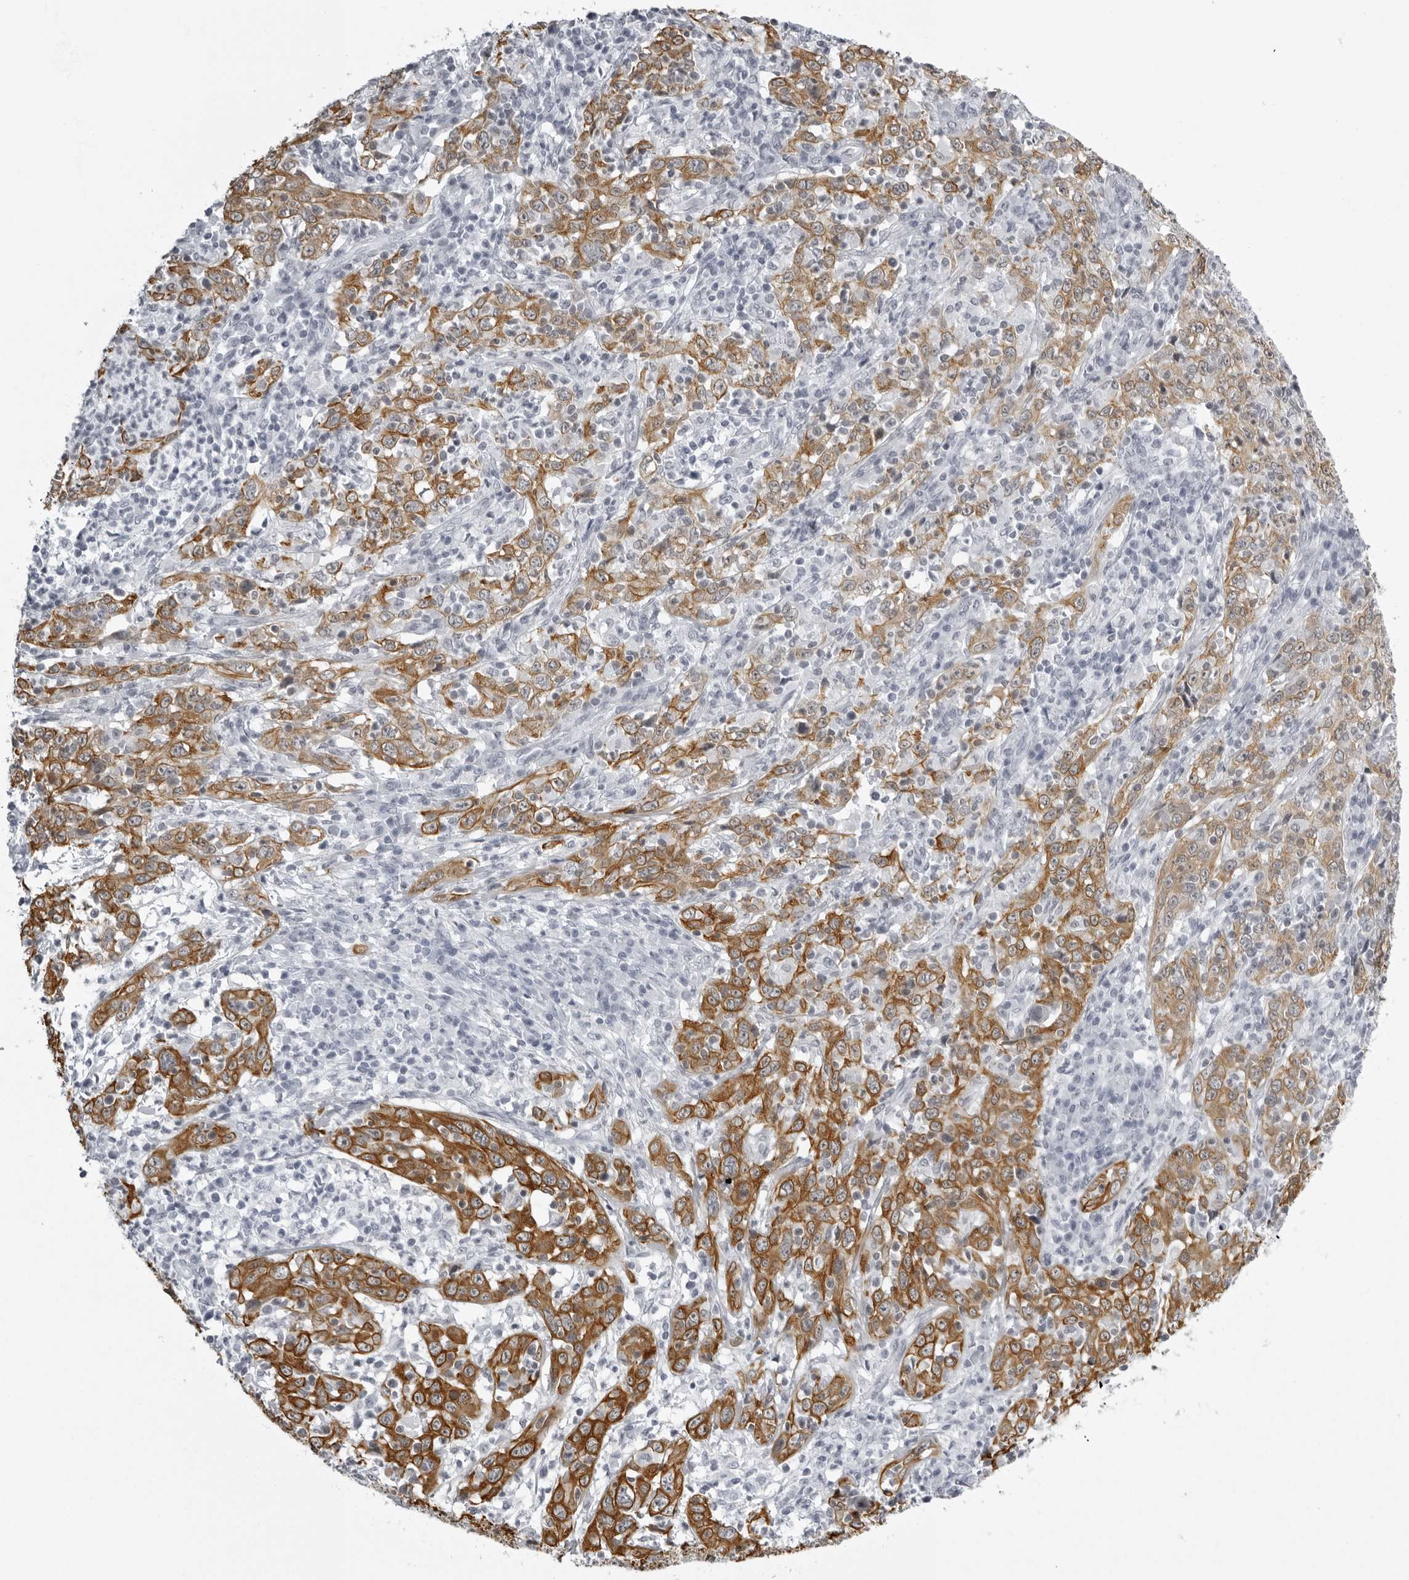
{"staining": {"intensity": "moderate", "quantity": ">75%", "location": "cytoplasmic/membranous"}, "tissue": "cervical cancer", "cell_type": "Tumor cells", "image_type": "cancer", "snomed": [{"axis": "morphology", "description": "Squamous cell carcinoma, NOS"}, {"axis": "topography", "description": "Cervix"}], "caption": "The histopathology image demonstrates staining of cervical squamous cell carcinoma, revealing moderate cytoplasmic/membranous protein positivity (brown color) within tumor cells. Using DAB (3,3'-diaminobenzidine) (brown) and hematoxylin (blue) stains, captured at high magnification using brightfield microscopy.", "gene": "UROD", "patient": {"sex": "female", "age": 46}}